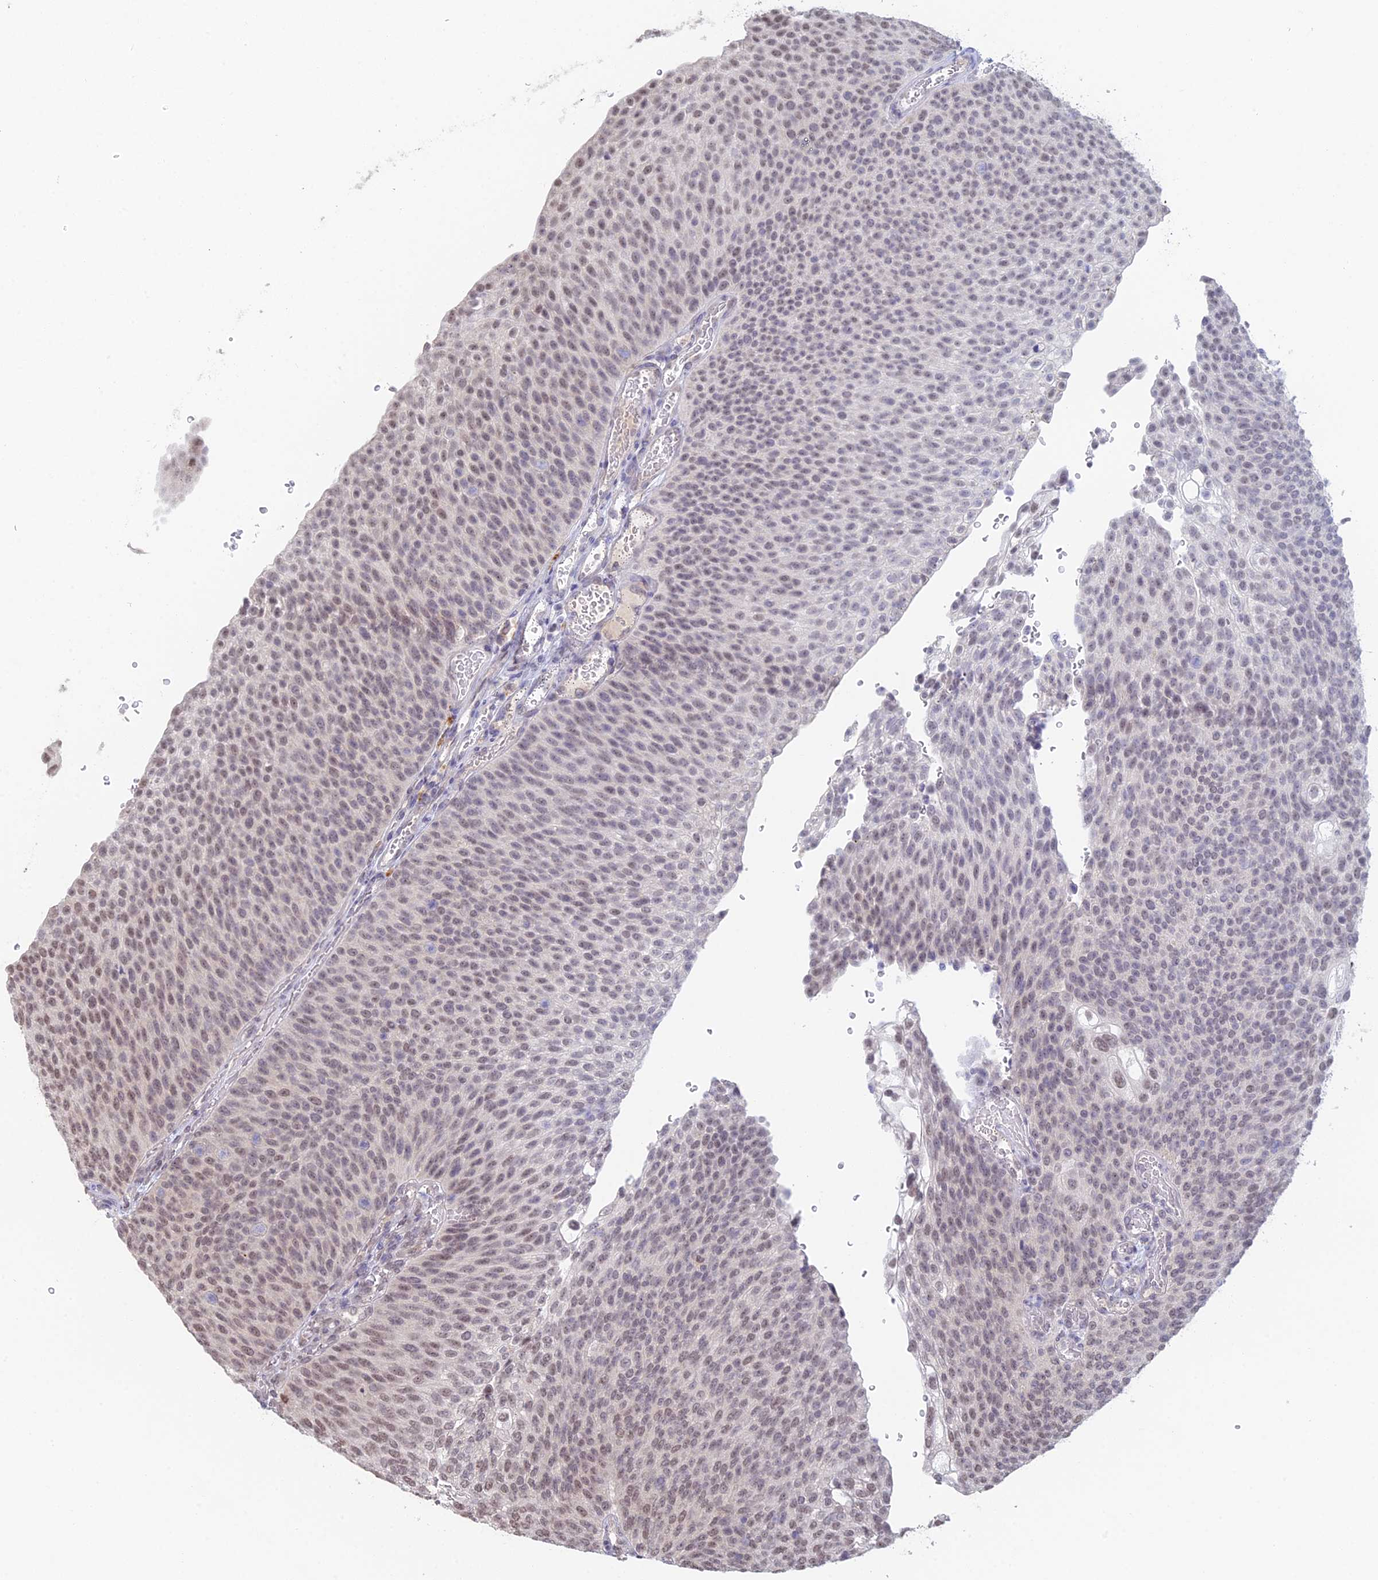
{"staining": {"intensity": "weak", "quantity": "25%-75%", "location": "nuclear"}, "tissue": "urothelial cancer", "cell_type": "Tumor cells", "image_type": "cancer", "snomed": [{"axis": "morphology", "description": "Urothelial carcinoma, High grade"}, {"axis": "topography", "description": "Urinary bladder"}], "caption": "High-power microscopy captured an IHC micrograph of urothelial carcinoma (high-grade), revealing weak nuclear staining in about 25%-75% of tumor cells.", "gene": "RANBP3", "patient": {"sex": "female", "age": 79}}